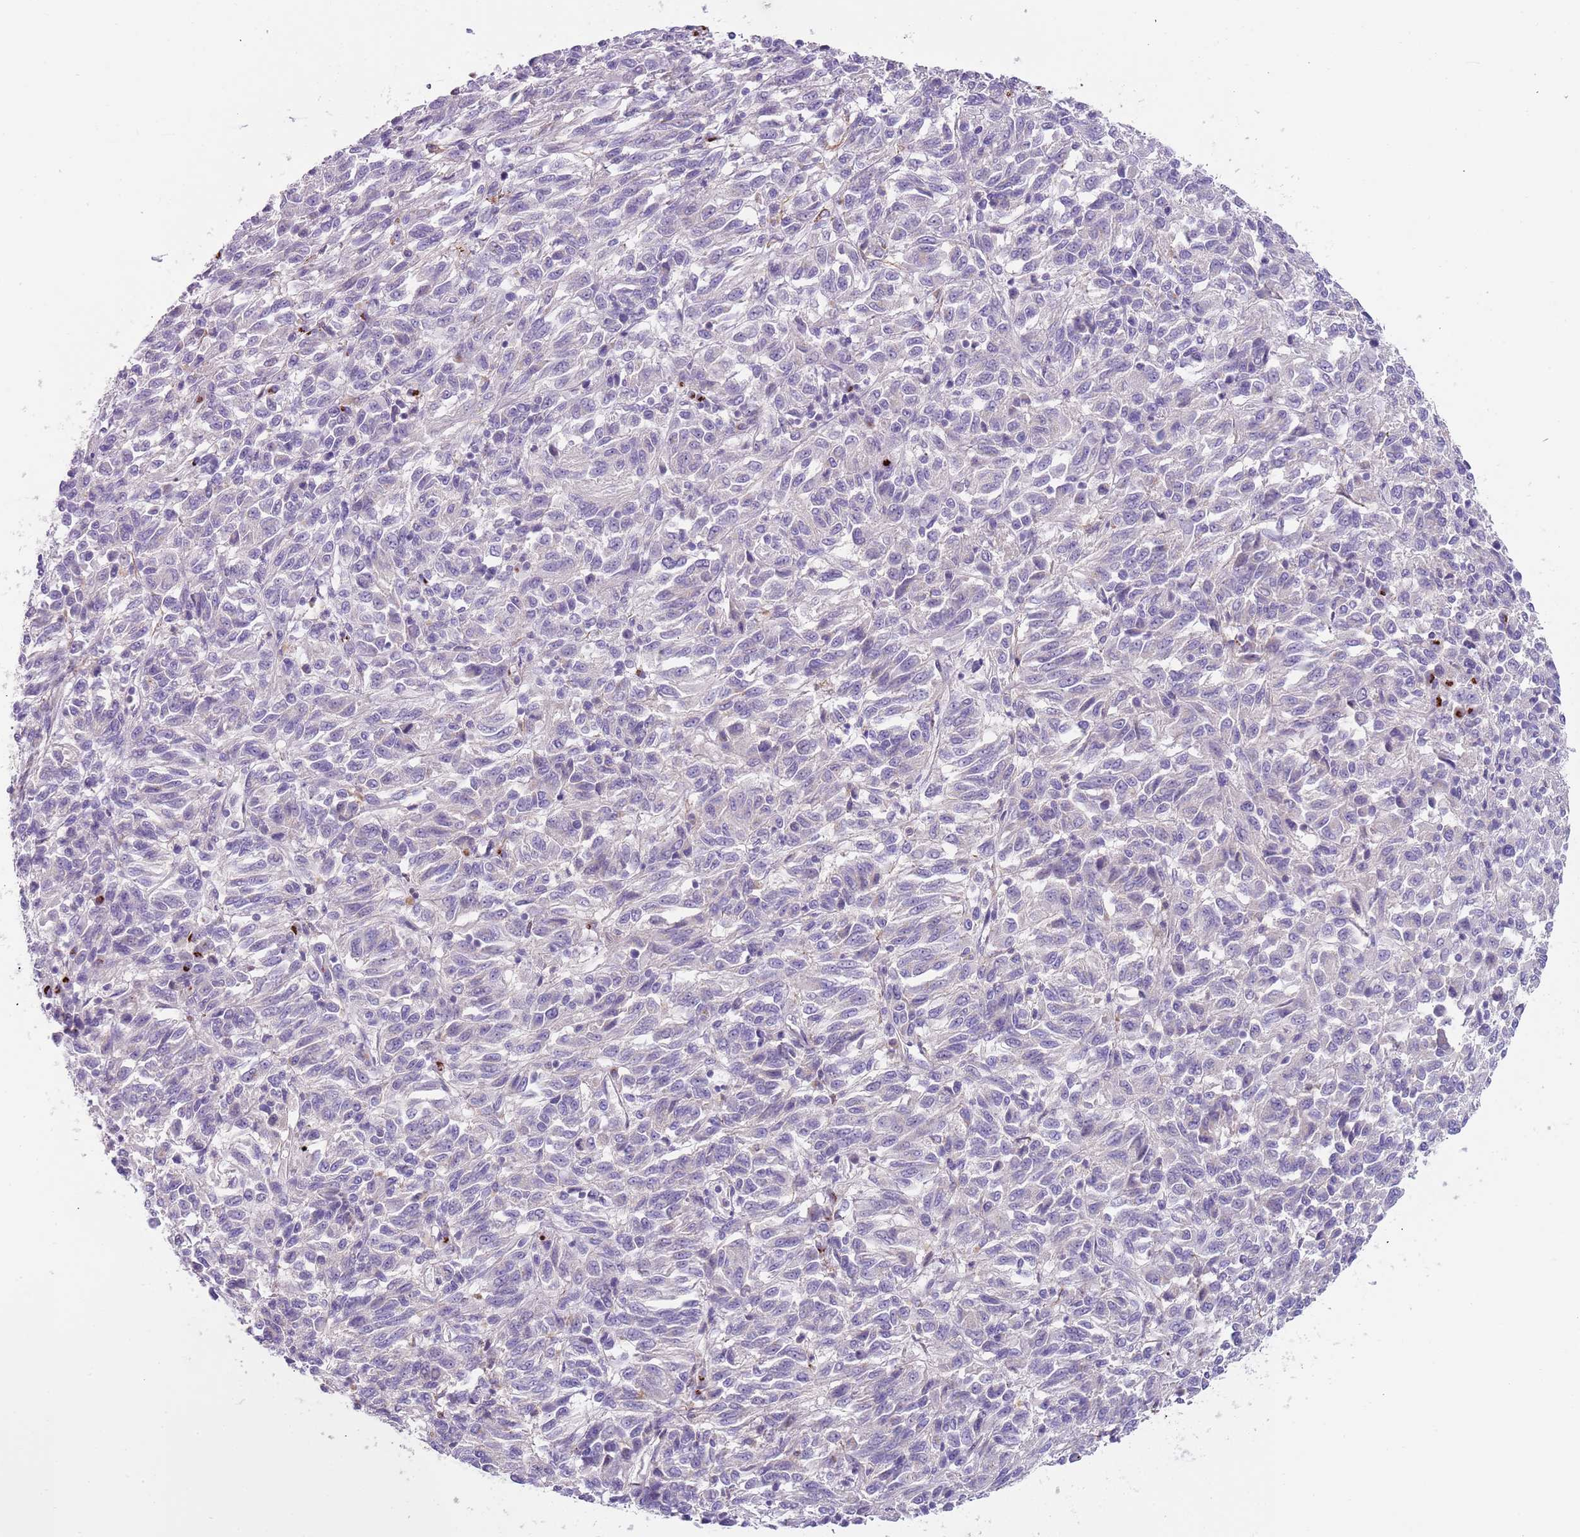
{"staining": {"intensity": "negative", "quantity": "none", "location": "none"}, "tissue": "melanoma", "cell_type": "Tumor cells", "image_type": "cancer", "snomed": [{"axis": "morphology", "description": "Malignant melanoma, Metastatic site"}, {"axis": "topography", "description": "Lung"}], "caption": "Photomicrograph shows no significant protein expression in tumor cells of melanoma.", "gene": "C2CD3", "patient": {"sex": "male", "age": 64}}